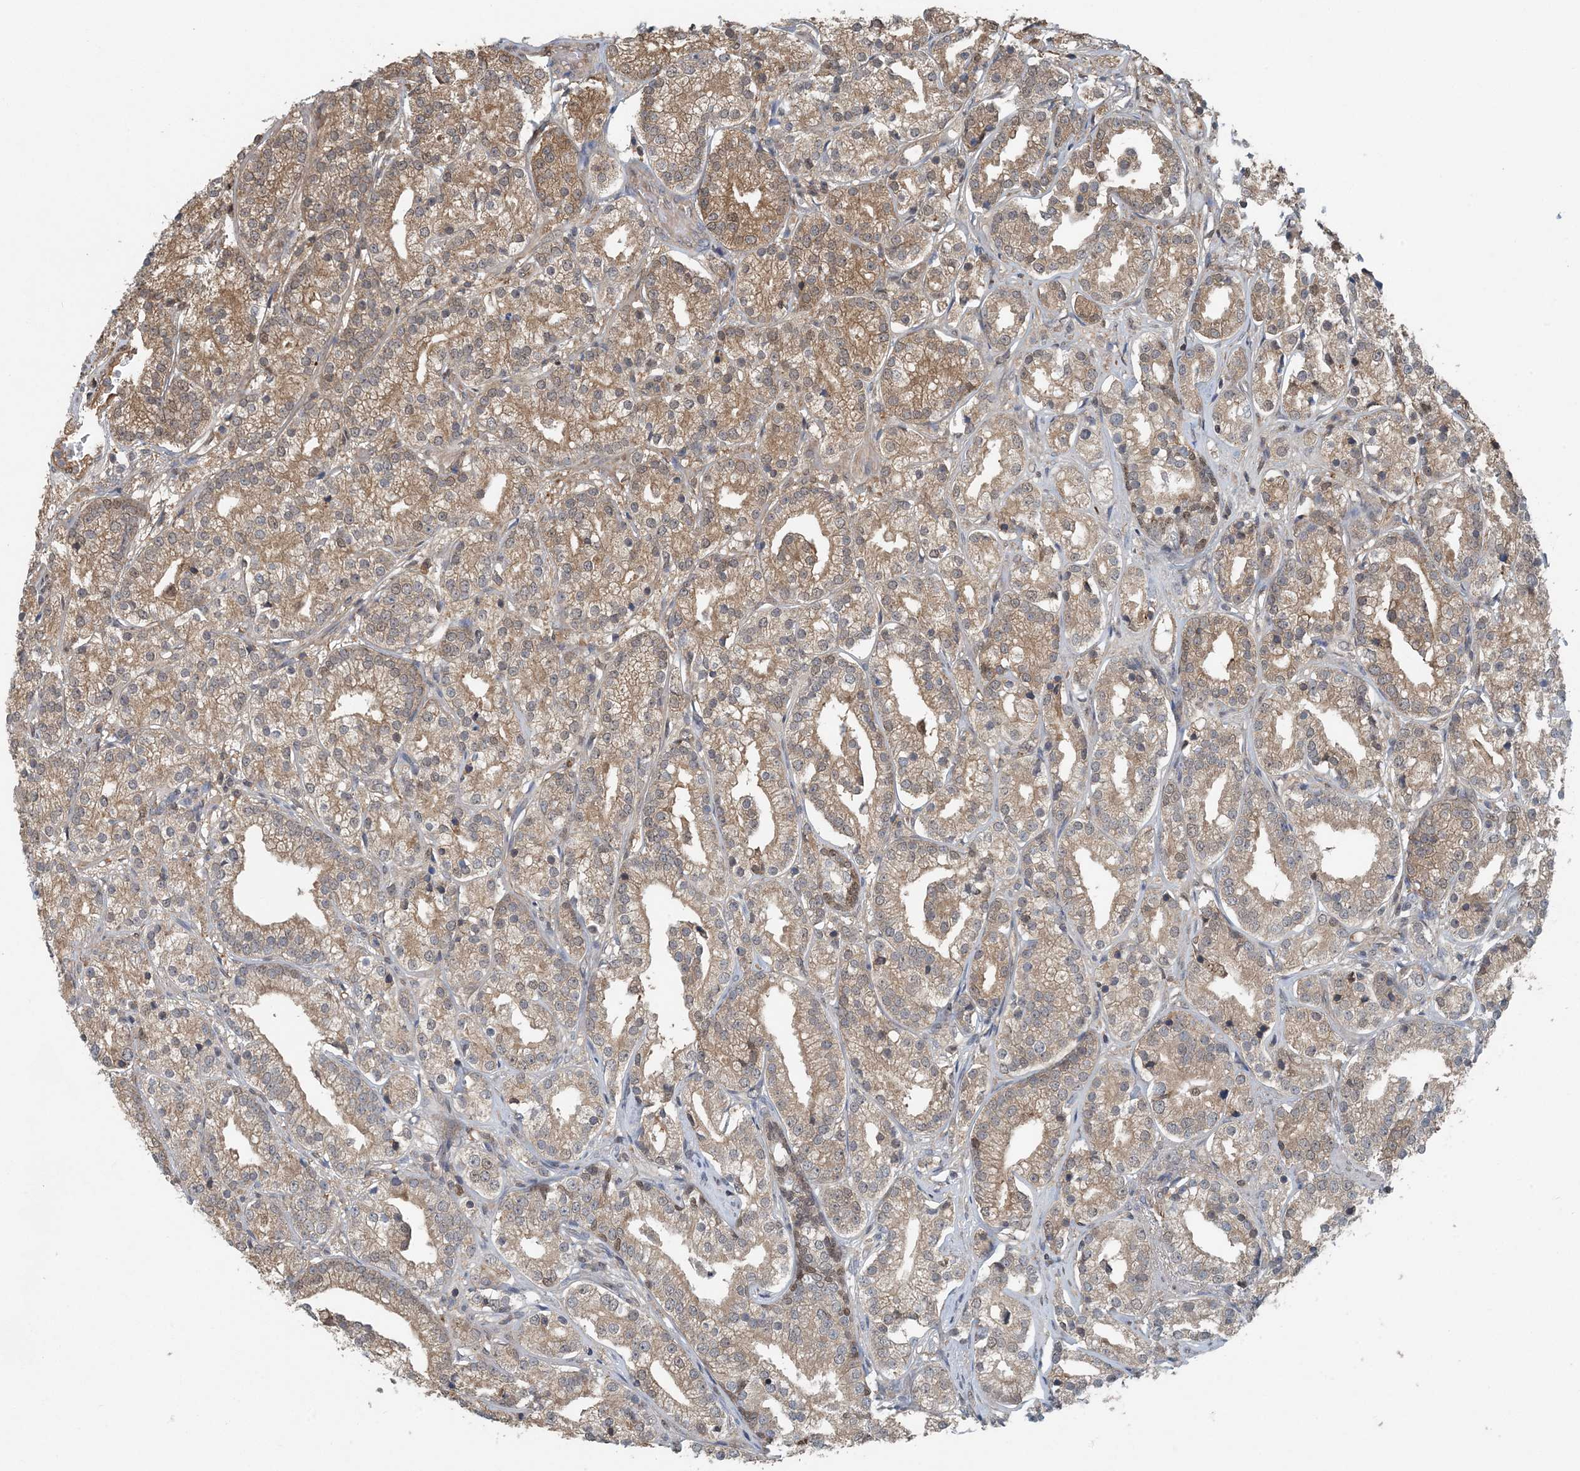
{"staining": {"intensity": "moderate", "quantity": ">75%", "location": "cytoplasmic/membranous,nuclear"}, "tissue": "prostate cancer", "cell_type": "Tumor cells", "image_type": "cancer", "snomed": [{"axis": "morphology", "description": "Adenocarcinoma, High grade"}, {"axis": "topography", "description": "Prostate"}], "caption": "Human prostate high-grade adenocarcinoma stained with a brown dye displays moderate cytoplasmic/membranous and nuclear positive positivity in about >75% of tumor cells.", "gene": "HIKESHI", "patient": {"sex": "male", "age": 69}}